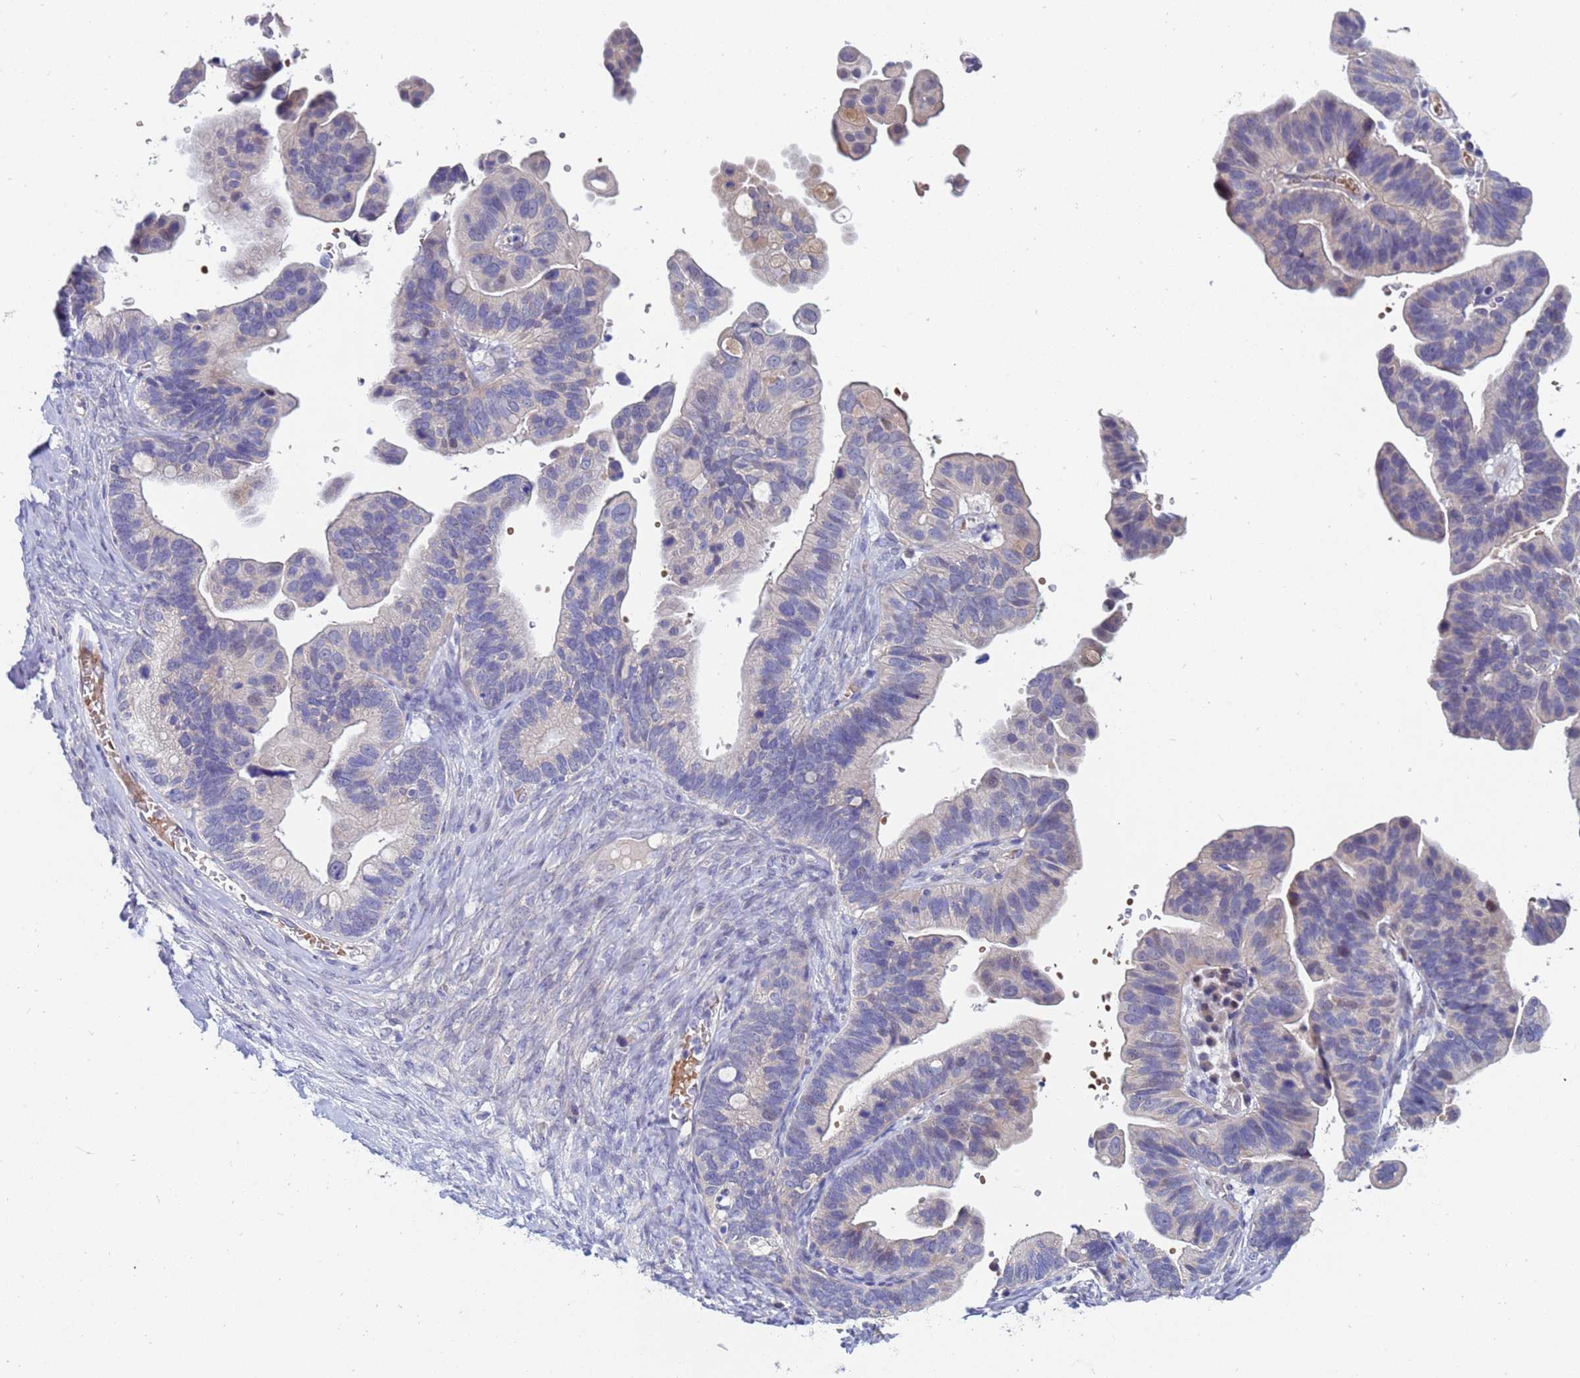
{"staining": {"intensity": "moderate", "quantity": "<25%", "location": "nuclear"}, "tissue": "ovarian cancer", "cell_type": "Tumor cells", "image_type": "cancer", "snomed": [{"axis": "morphology", "description": "Cystadenocarcinoma, serous, NOS"}, {"axis": "topography", "description": "Ovary"}], "caption": "IHC of human ovarian serous cystadenocarcinoma exhibits low levels of moderate nuclear positivity in about <25% of tumor cells.", "gene": "IHO1", "patient": {"sex": "female", "age": 56}}